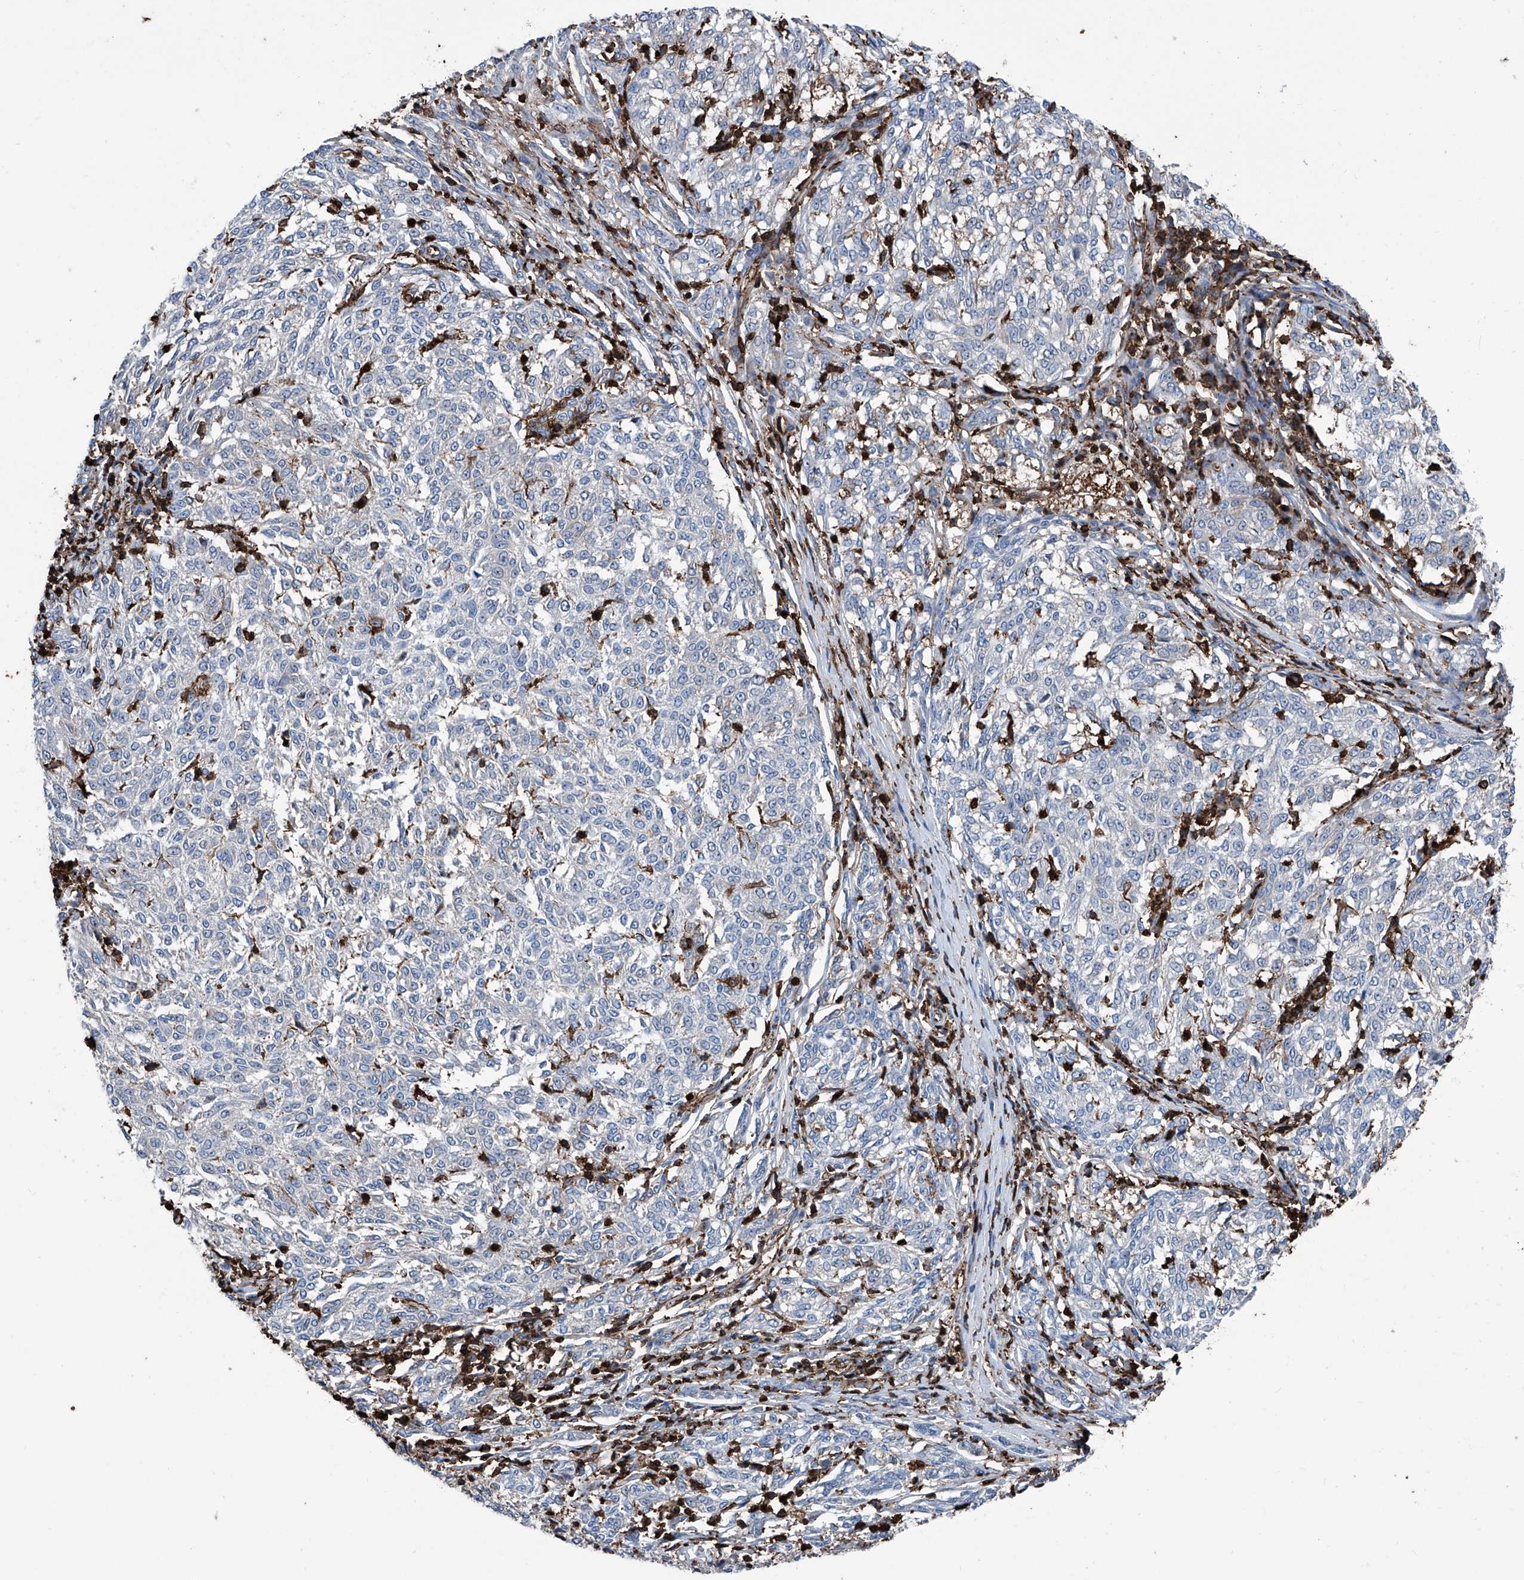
{"staining": {"intensity": "weak", "quantity": "<25%", "location": "cytoplasmic/membranous"}, "tissue": "melanoma", "cell_type": "Tumor cells", "image_type": "cancer", "snomed": [{"axis": "morphology", "description": "Malignant melanoma, NOS"}, {"axis": "topography", "description": "Skin"}], "caption": "High magnification brightfield microscopy of melanoma stained with DAB (3,3'-diaminobenzidine) (brown) and counterstained with hematoxylin (blue): tumor cells show no significant staining.", "gene": "ZNF484", "patient": {"sex": "female", "age": 72}}